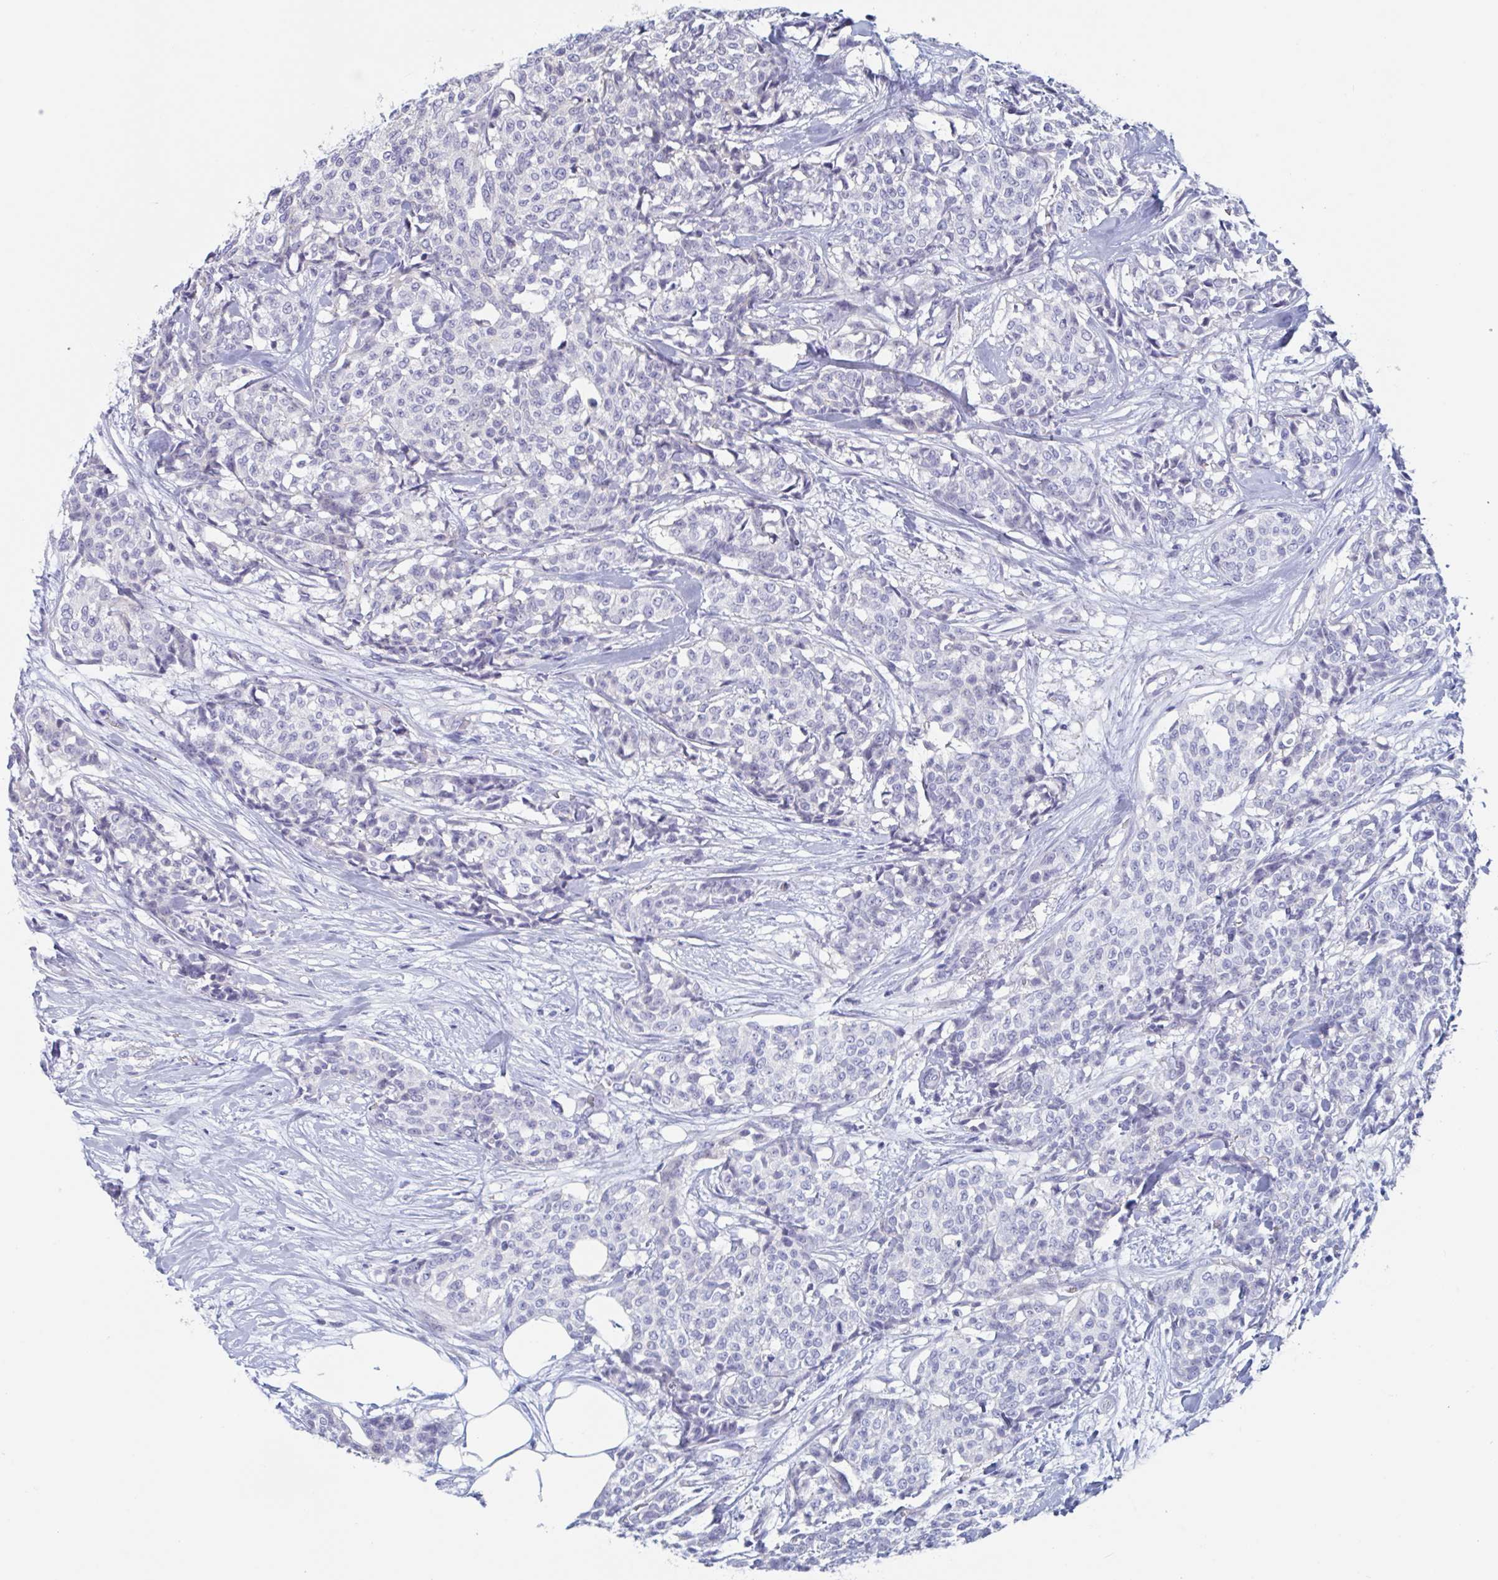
{"staining": {"intensity": "negative", "quantity": "none", "location": "none"}, "tissue": "breast cancer", "cell_type": "Tumor cells", "image_type": "cancer", "snomed": [{"axis": "morphology", "description": "Duct carcinoma"}, {"axis": "topography", "description": "Breast"}], "caption": "Immunohistochemical staining of human breast cancer displays no significant expression in tumor cells.", "gene": "DPEP3", "patient": {"sex": "female", "age": 91}}